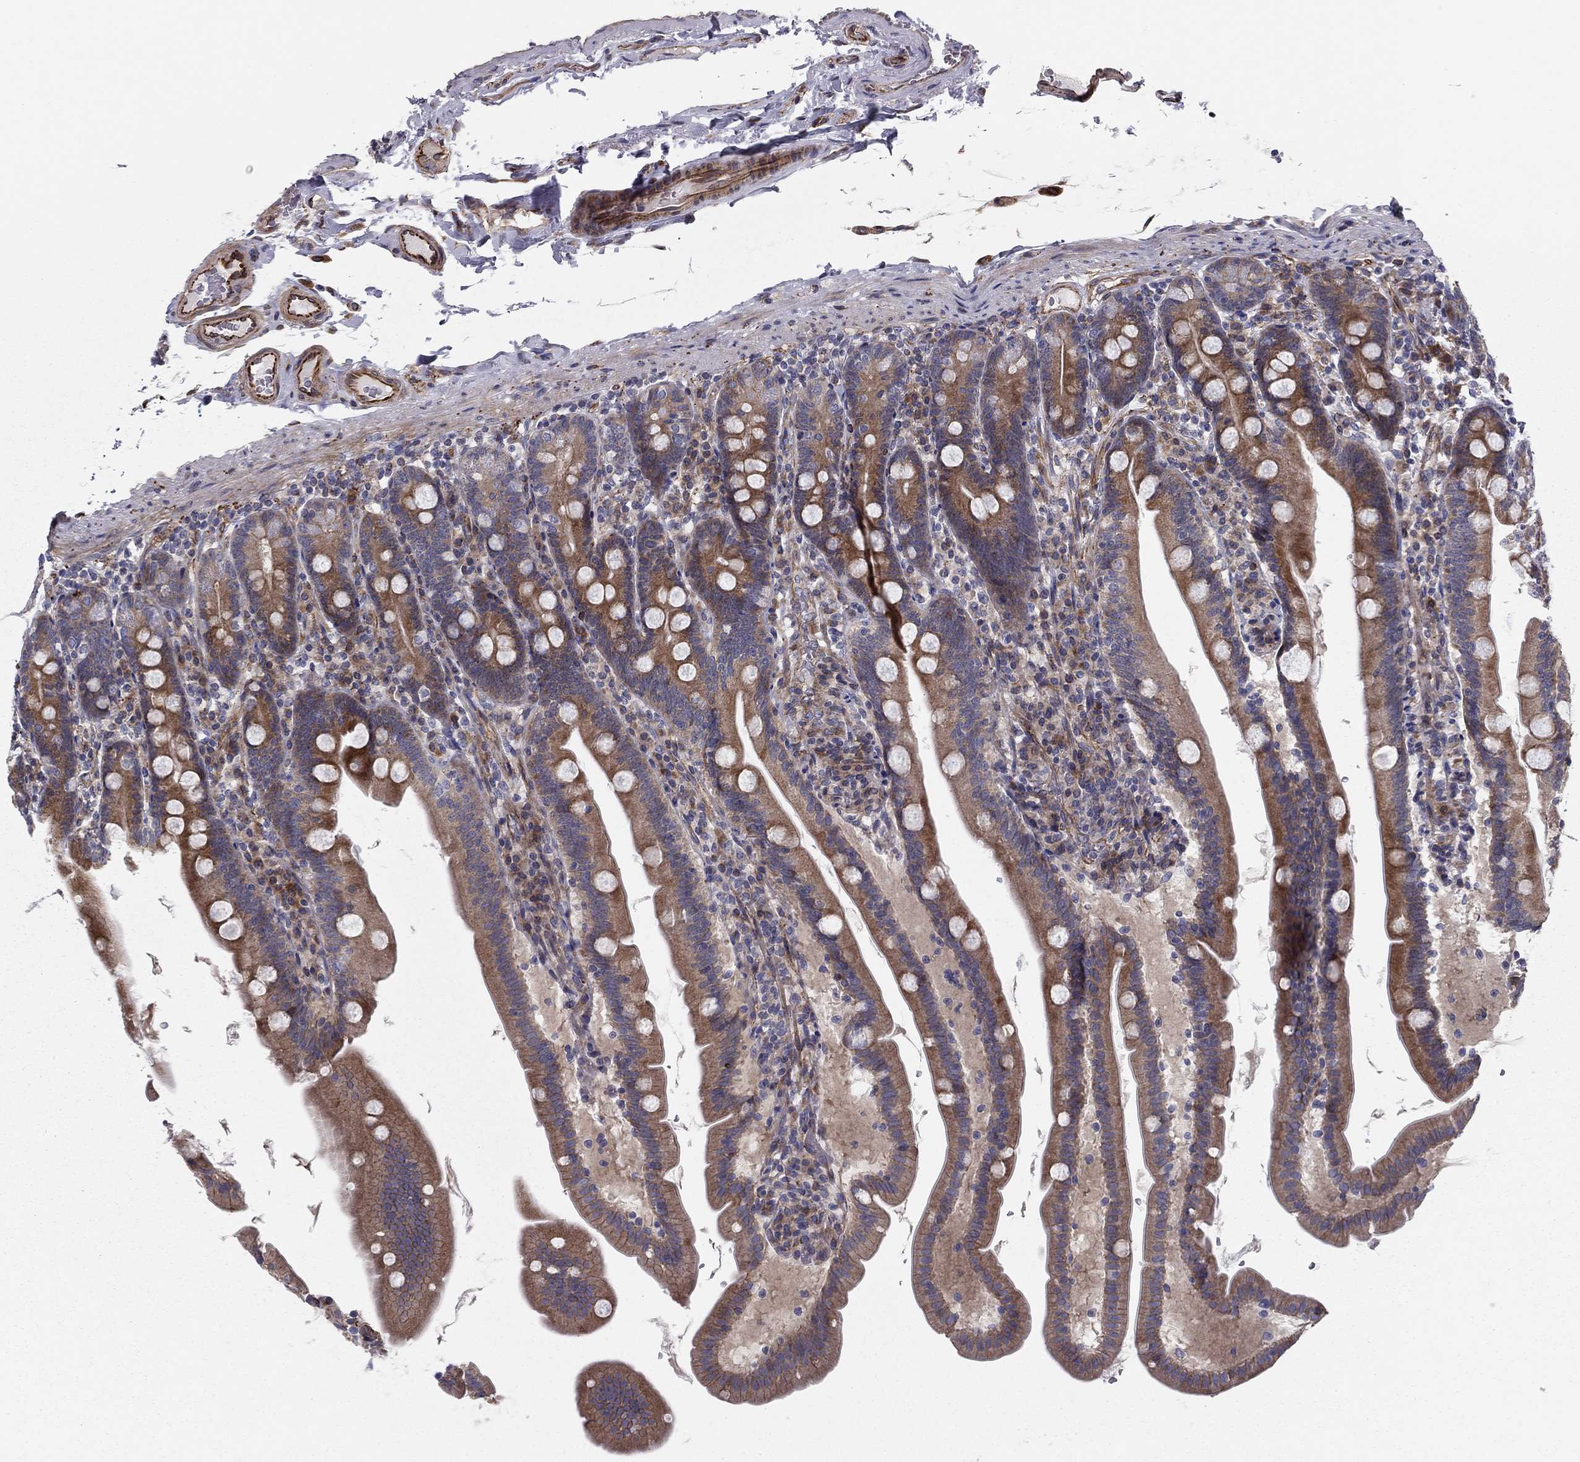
{"staining": {"intensity": "strong", "quantity": ">75%", "location": "cytoplasmic/membranous"}, "tissue": "duodenum", "cell_type": "Glandular cells", "image_type": "normal", "snomed": [{"axis": "morphology", "description": "Normal tissue, NOS"}, {"axis": "topography", "description": "Duodenum"}], "caption": "Benign duodenum displays strong cytoplasmic/membranous expression in about >75% of glandular cells, visualized by immunohistochemistry. (Brightfield microscopy of DAB IHC at high magnification).", "gene": "CLSTN1", "patient": {"sex": "female", "age": 67}}